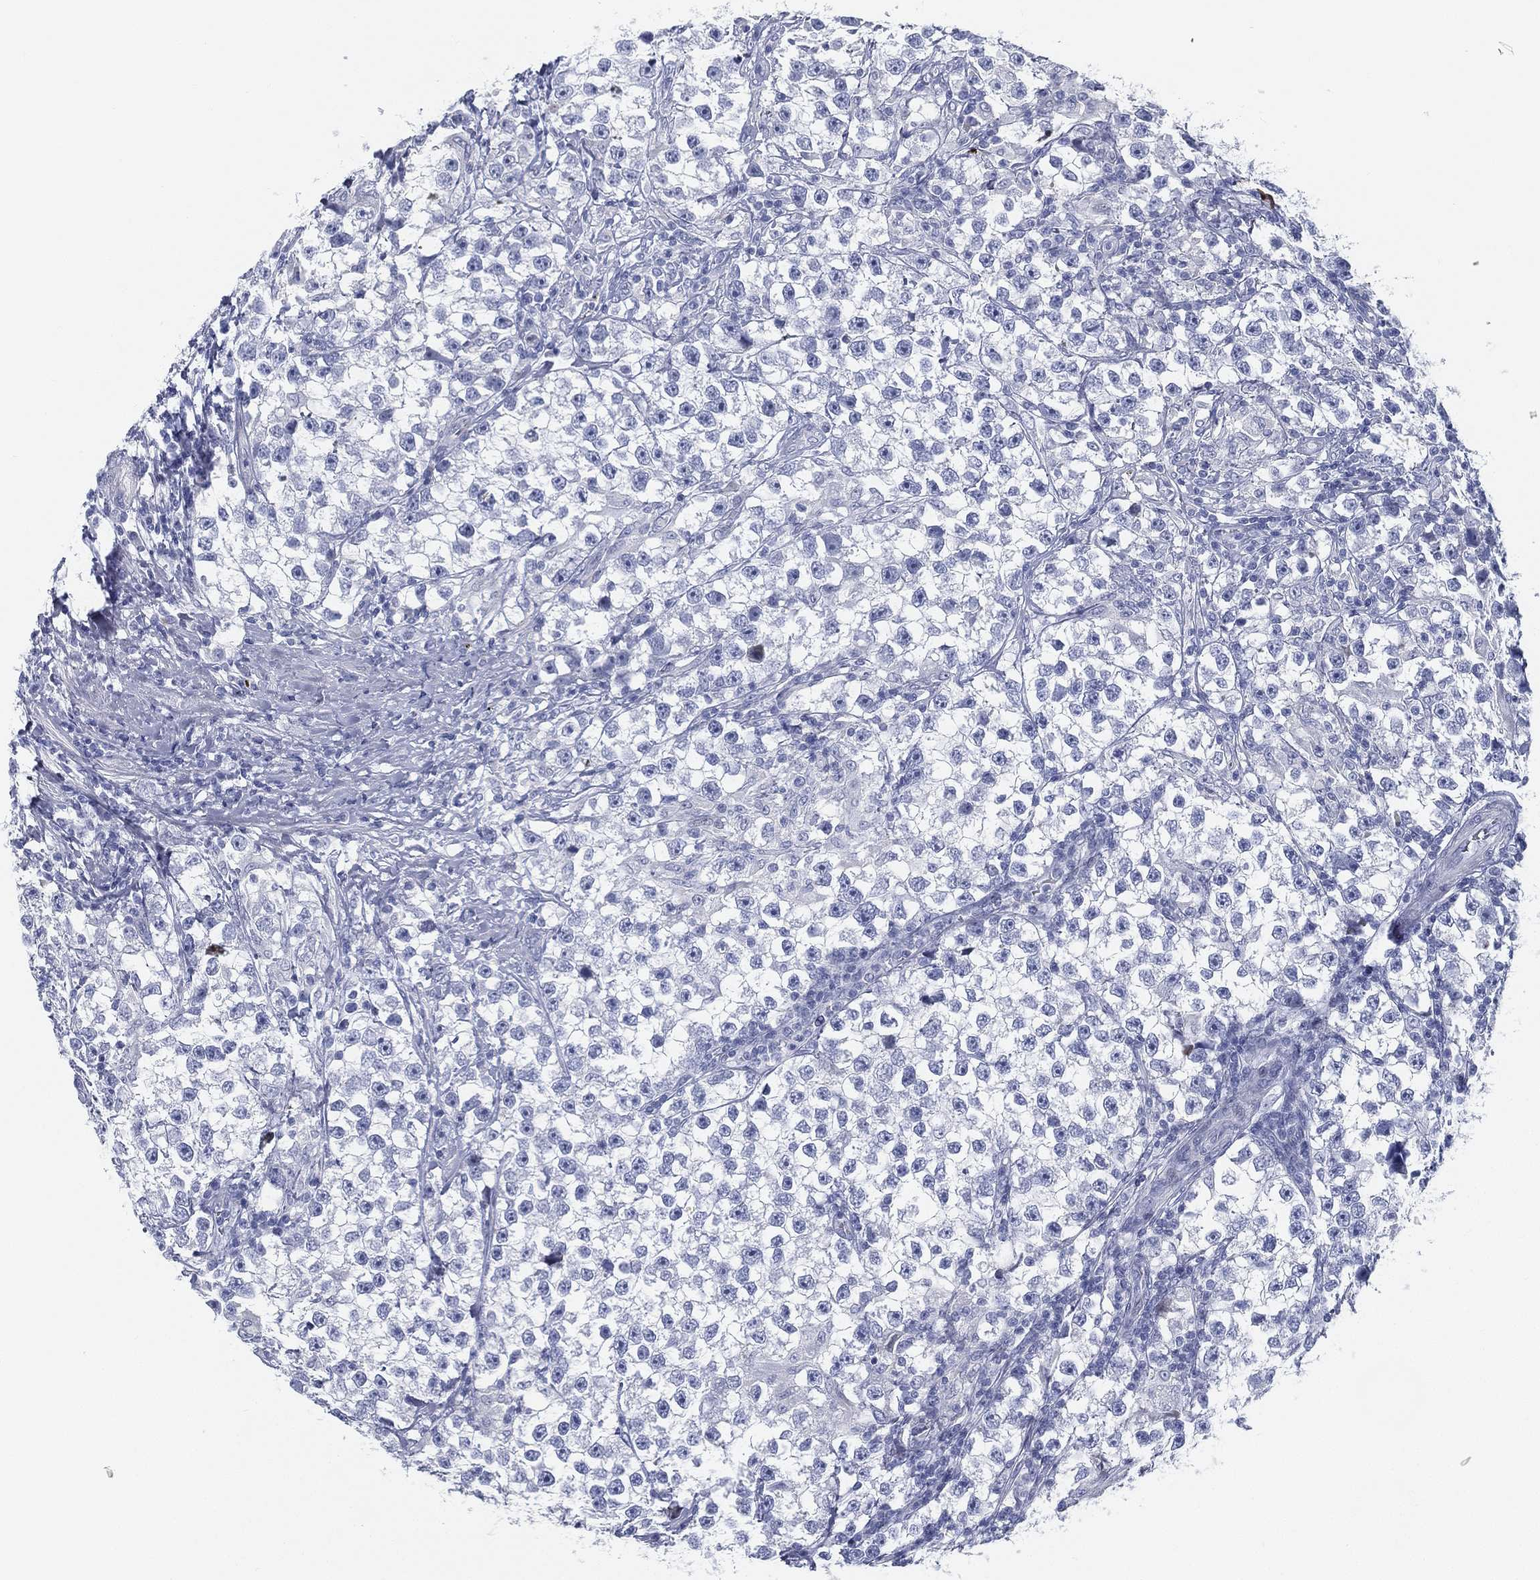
{"staining": {"intensity": "negative", "quantity": "none", "location": "none"}, "tissue": "testis cancer", "cell_type": "Tumor cells", "image_type": "cancer", "snomed": [{"axis": "morphology", "description": "Seminoma, NOS"}, {"axis": "topography", "description": "Testis"}], "caption": "Immunohistochemistry photomicrograph of testis cancer (seminoma) stained for a protein (brown), which reveals no staining in tumor cells.", "gene": "SPPL2C", "patient": {"sex": "male", "age": 46}}